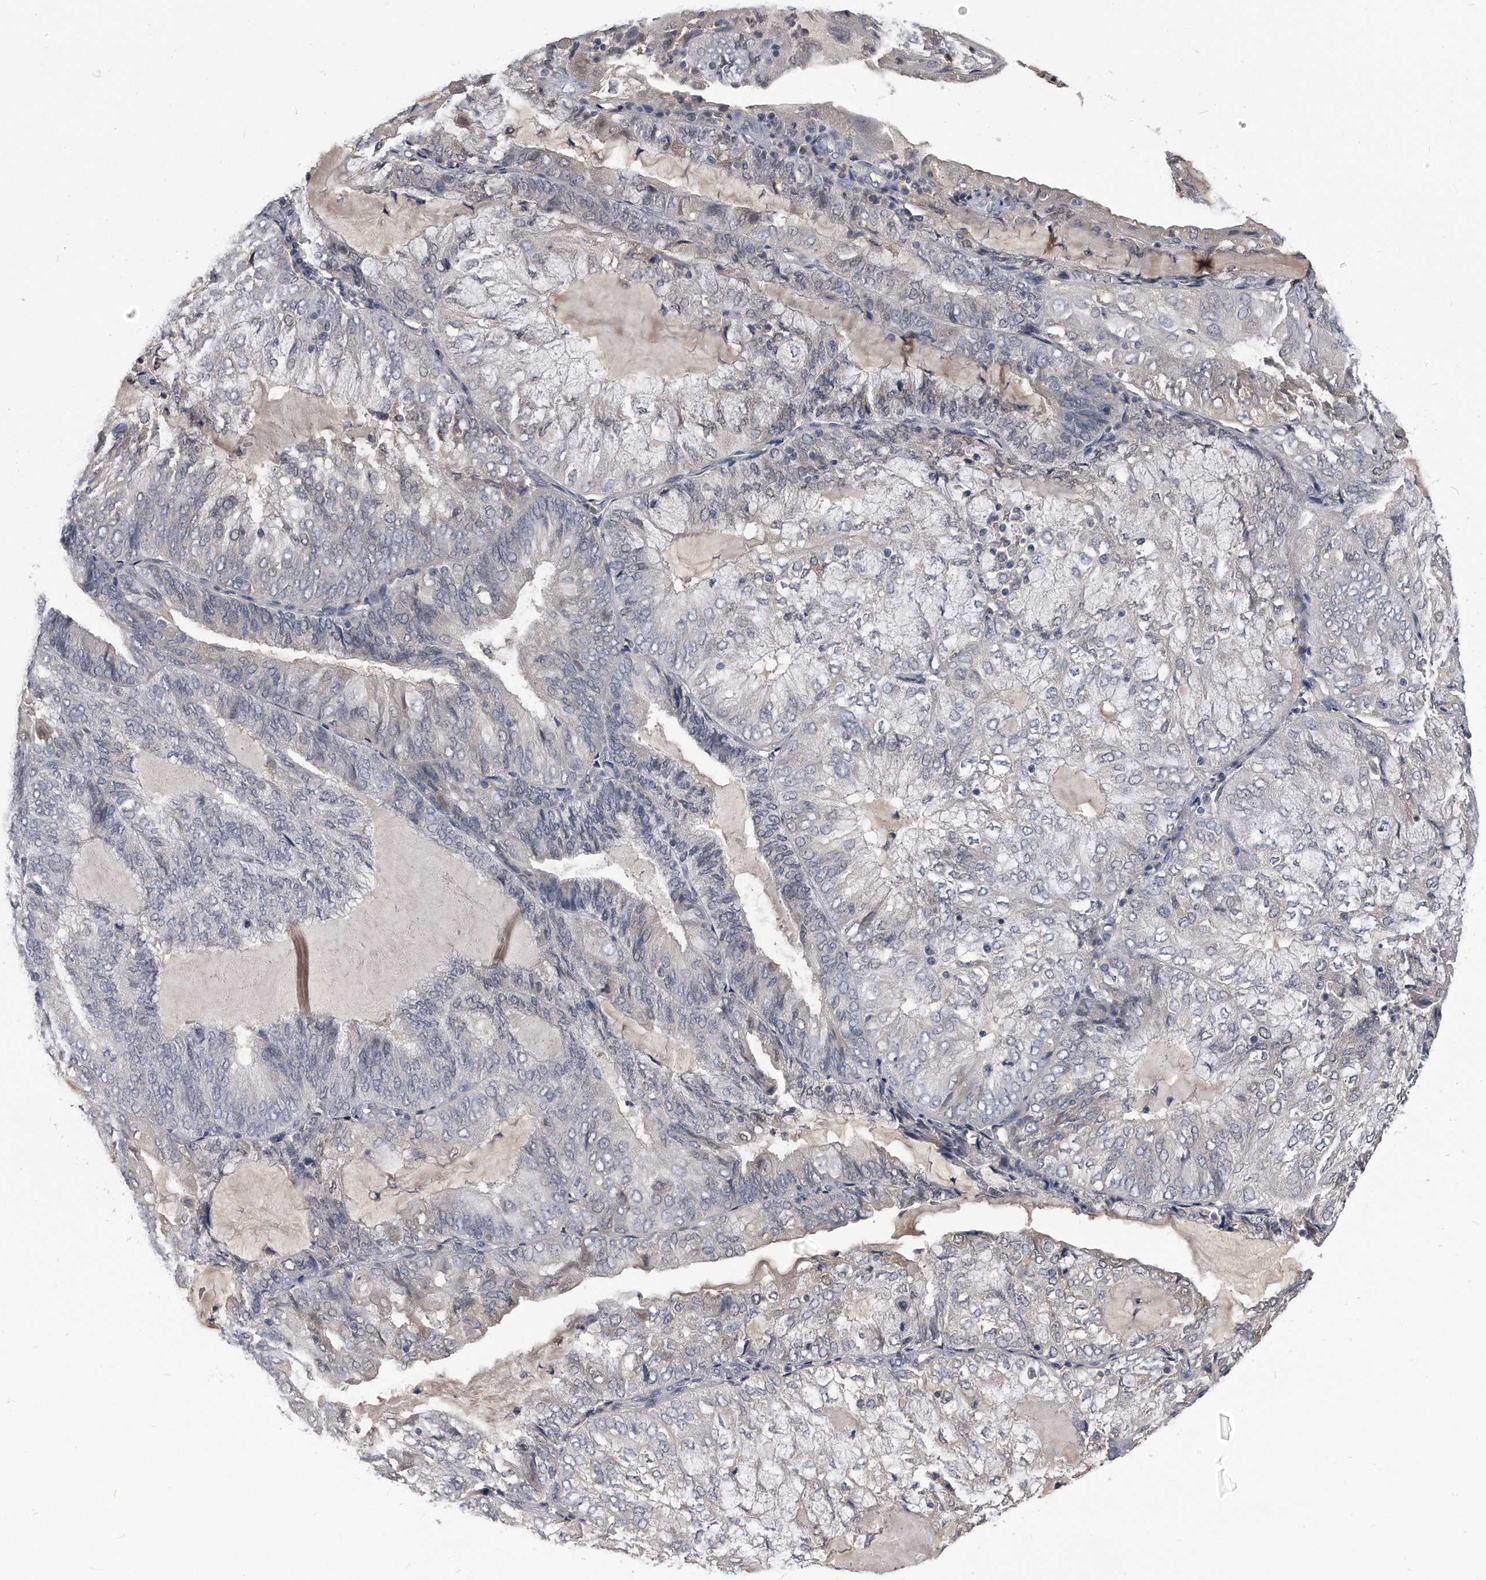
{"staining": {"intensity": "negative", "quantity": "none", "location": "none"}, "tissue": "endometrial cancer", "cell_type": "Tumor cells", "image_type": "cancer", "snomed": [{"axis": "morphology", "description": "Adenocarcinoma, NOS"}, {"axis": "topography", "description": "Endometrium"}], "caption": "Image shows no protein staining in tumor cells of adenocarcinoma (endometrial) tissue.", "gene": "PDXK", "patient": {"sex": "female", "age": 81}}